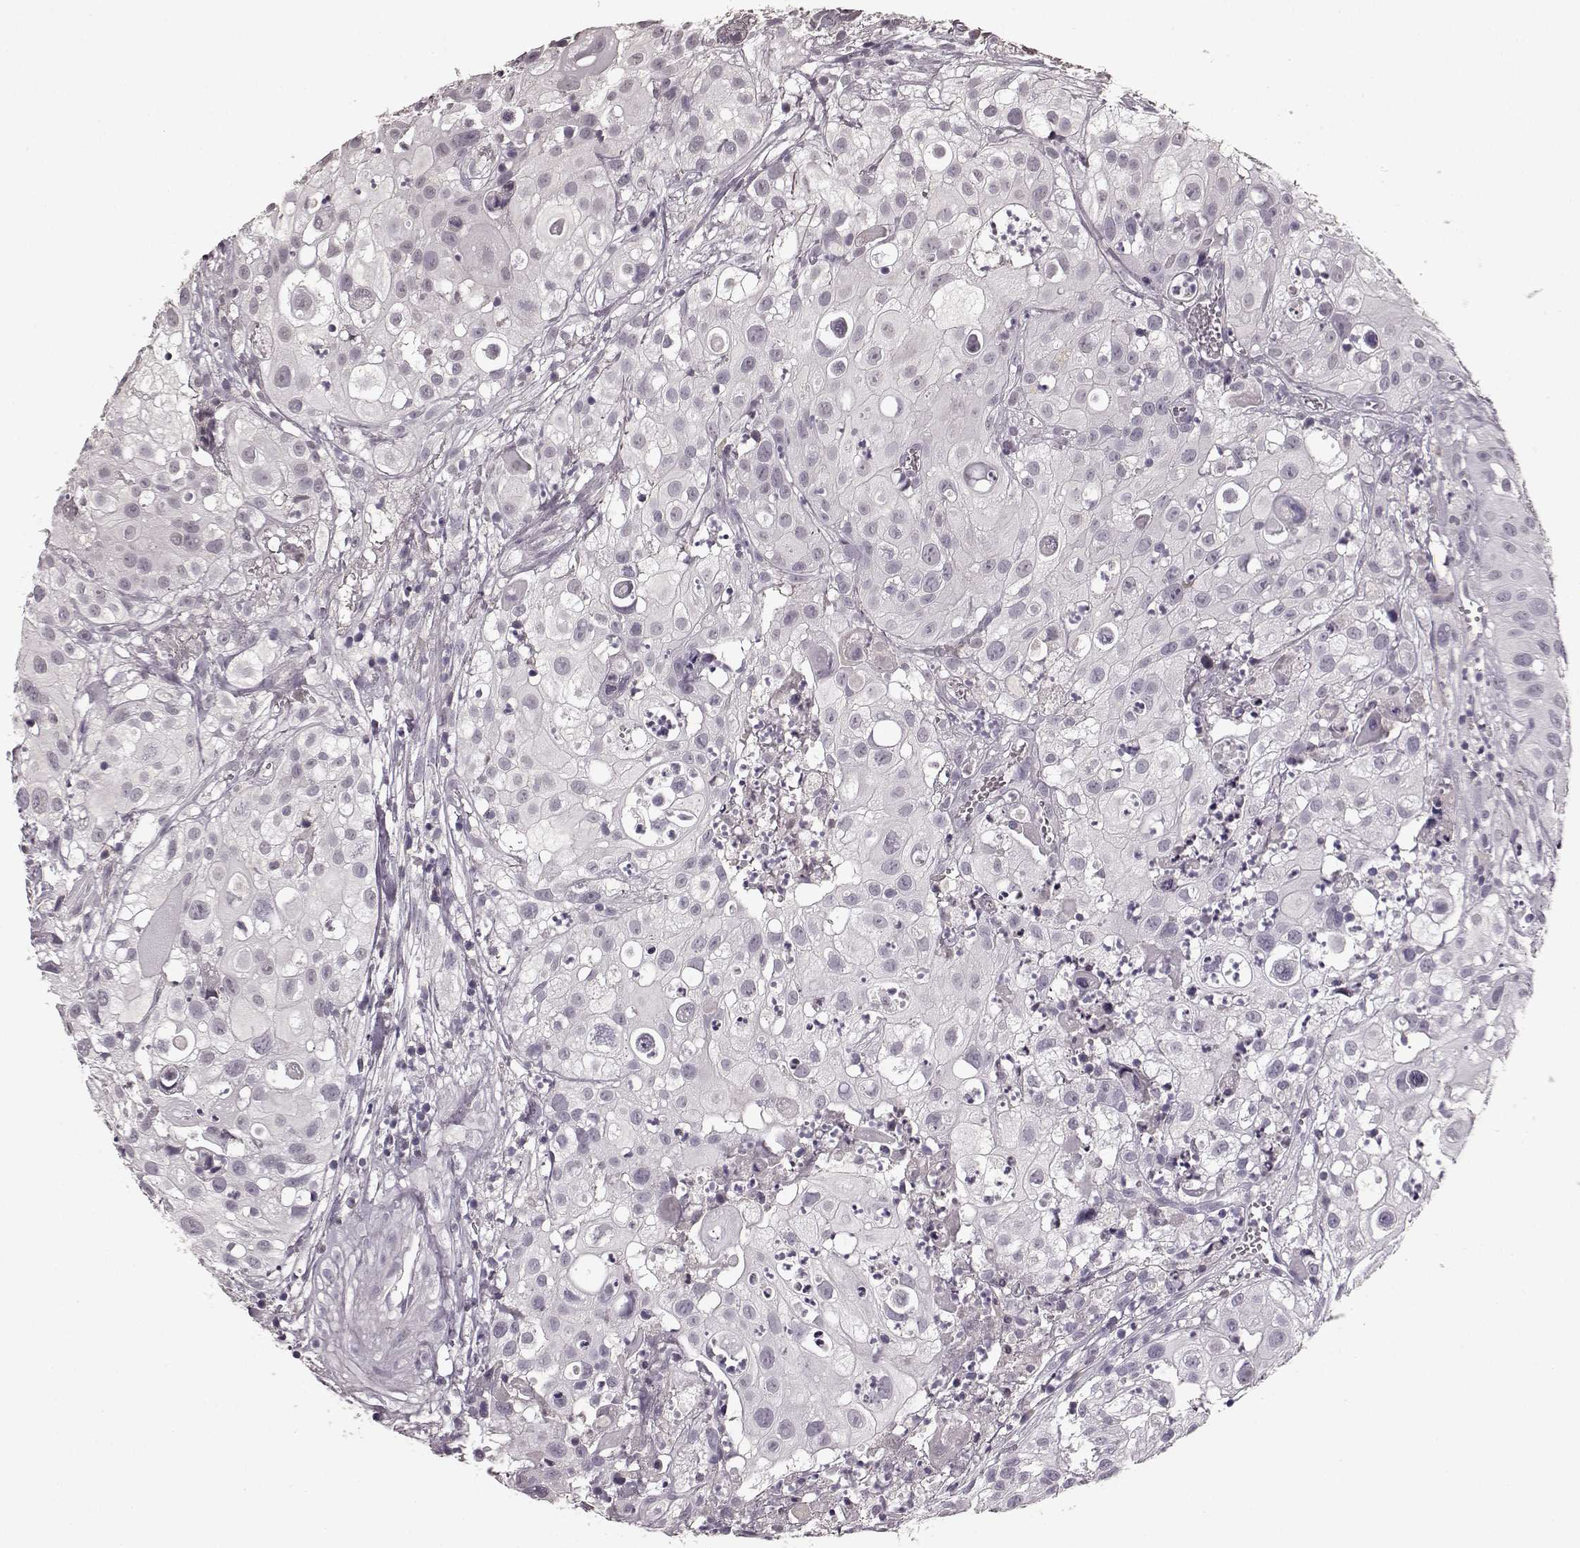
{"staining": {"intensity": "negative", "quantity": "none", "location": "none"}, "tissue": "urothelial cancer", "cell_type": "Tumor cells", "image_type": "cancer", "snomed": [{"axis": "morphology", "description": "Urothelial carcinoma, High grade"}, {"axis": "topography", "description": "Urinary bladder"}], "caption": "This micrograph is of urothelial carcinoma (high-grade) stained with immunohistochemistry (IHC) to label a protein in brown with the nuclei are counter-stained blue. There is no positivity in tumor cells.", "gene": "NRL", "patient": {"sex": "female", "age": 79}}